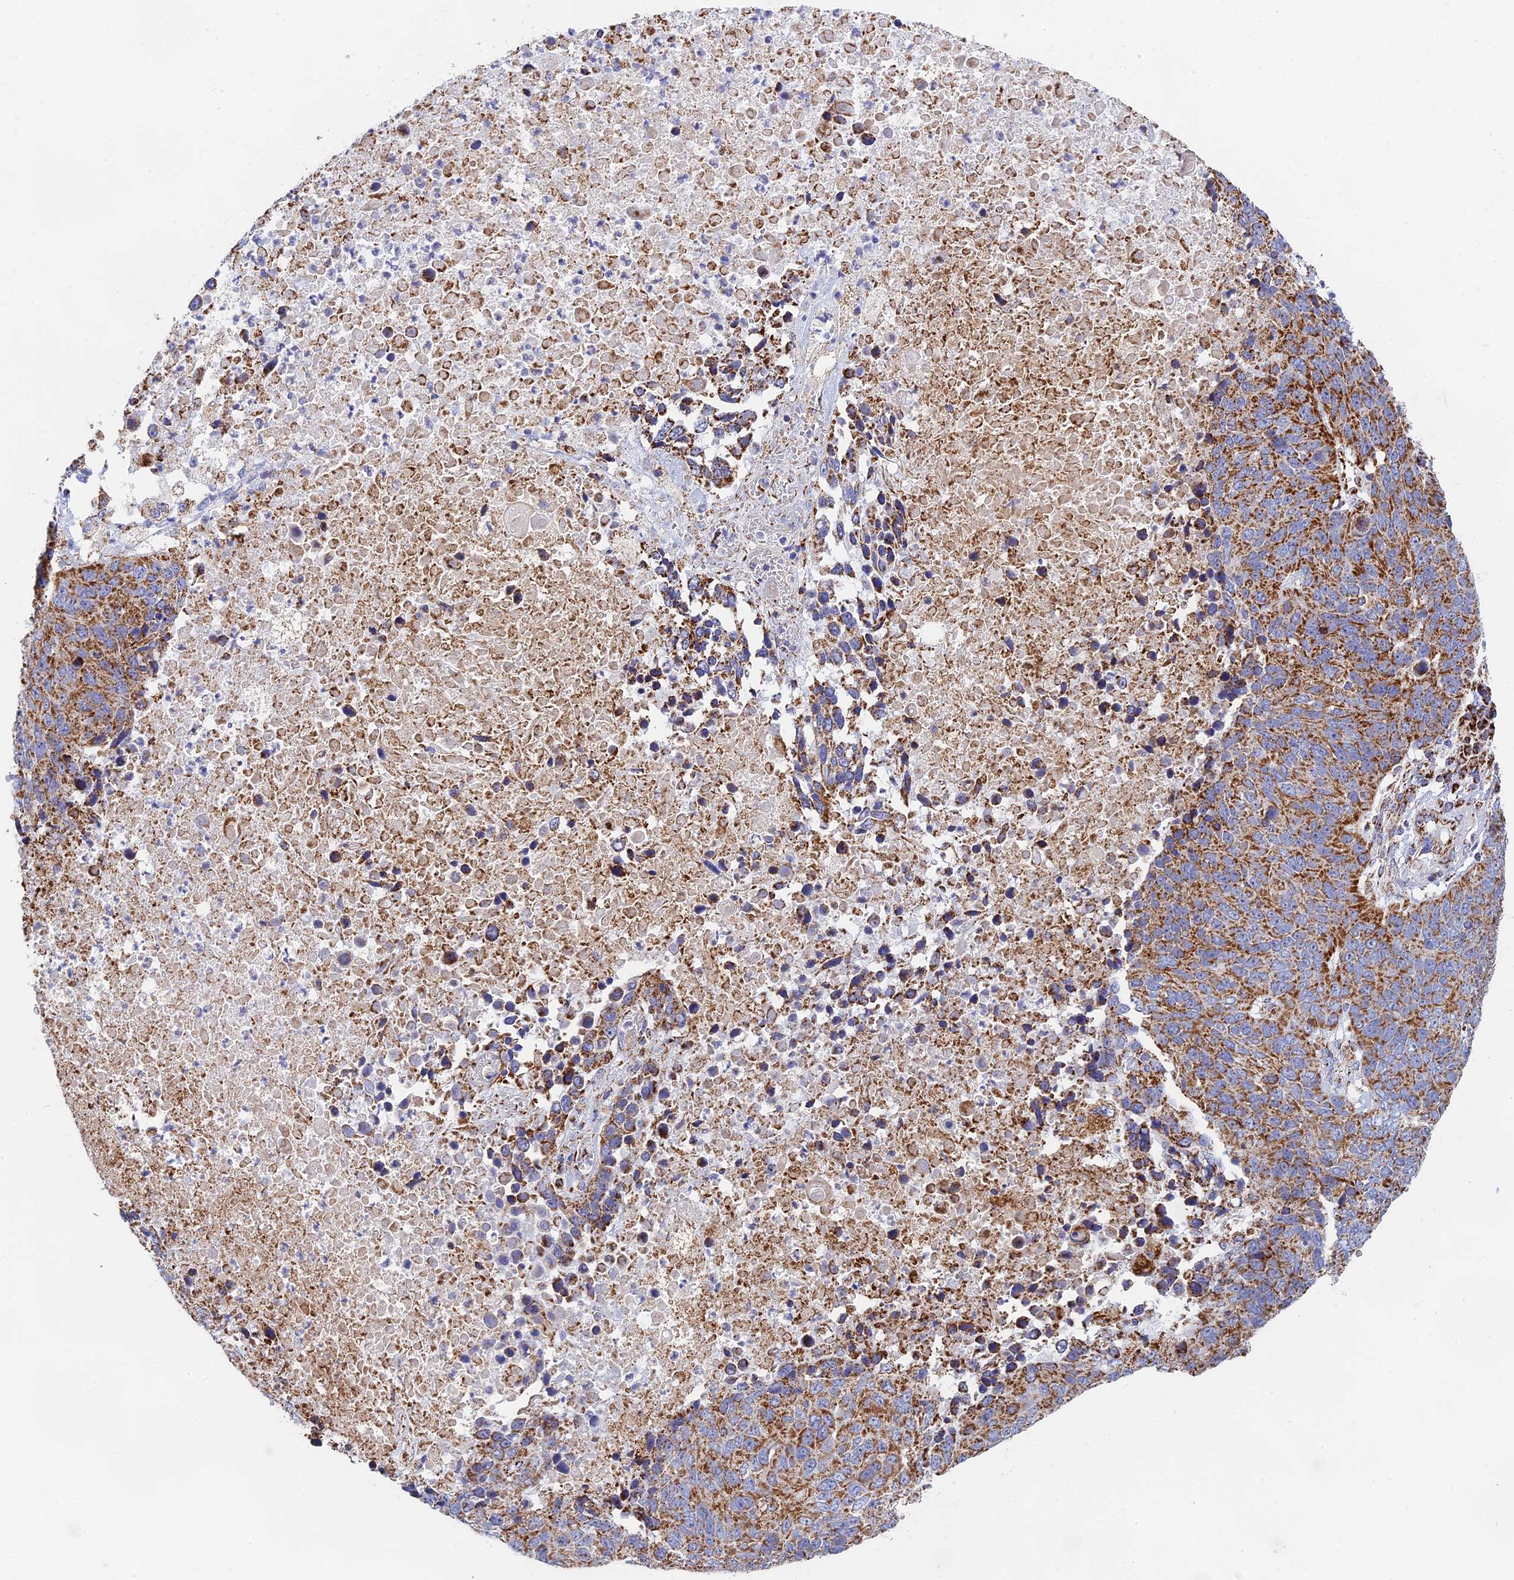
{"staining": {"intensity": "moderate", "quantity": ">75%", "location": "cytoplasmic/membranous"}, "tissue": "lung cancer", "cell_type": "Tumor cells", "image_type": "cancer", "snomed": [{"axis": "morphology", "description": "Normal tissue, NOS"}, {"axis": "morphology", "description": "Squamous cell carcinoma, NOS"}, {"axis": "topography", "description": "Lymph node"}, {"axis": "topography", "description": "Lung"}], "caption": "Protein expression analysis of squamous cell carcinoma (lung) demonstrates moderate cytoplasmic/membranous positivity in approximately >75% of tumor cells. (DAB (3,3'-diaminobenzidine) = brown stain, brightfield microscopy at high magnification).", "gene": "NDUFA5", "patient": {"sex": "male", "age": 66}}